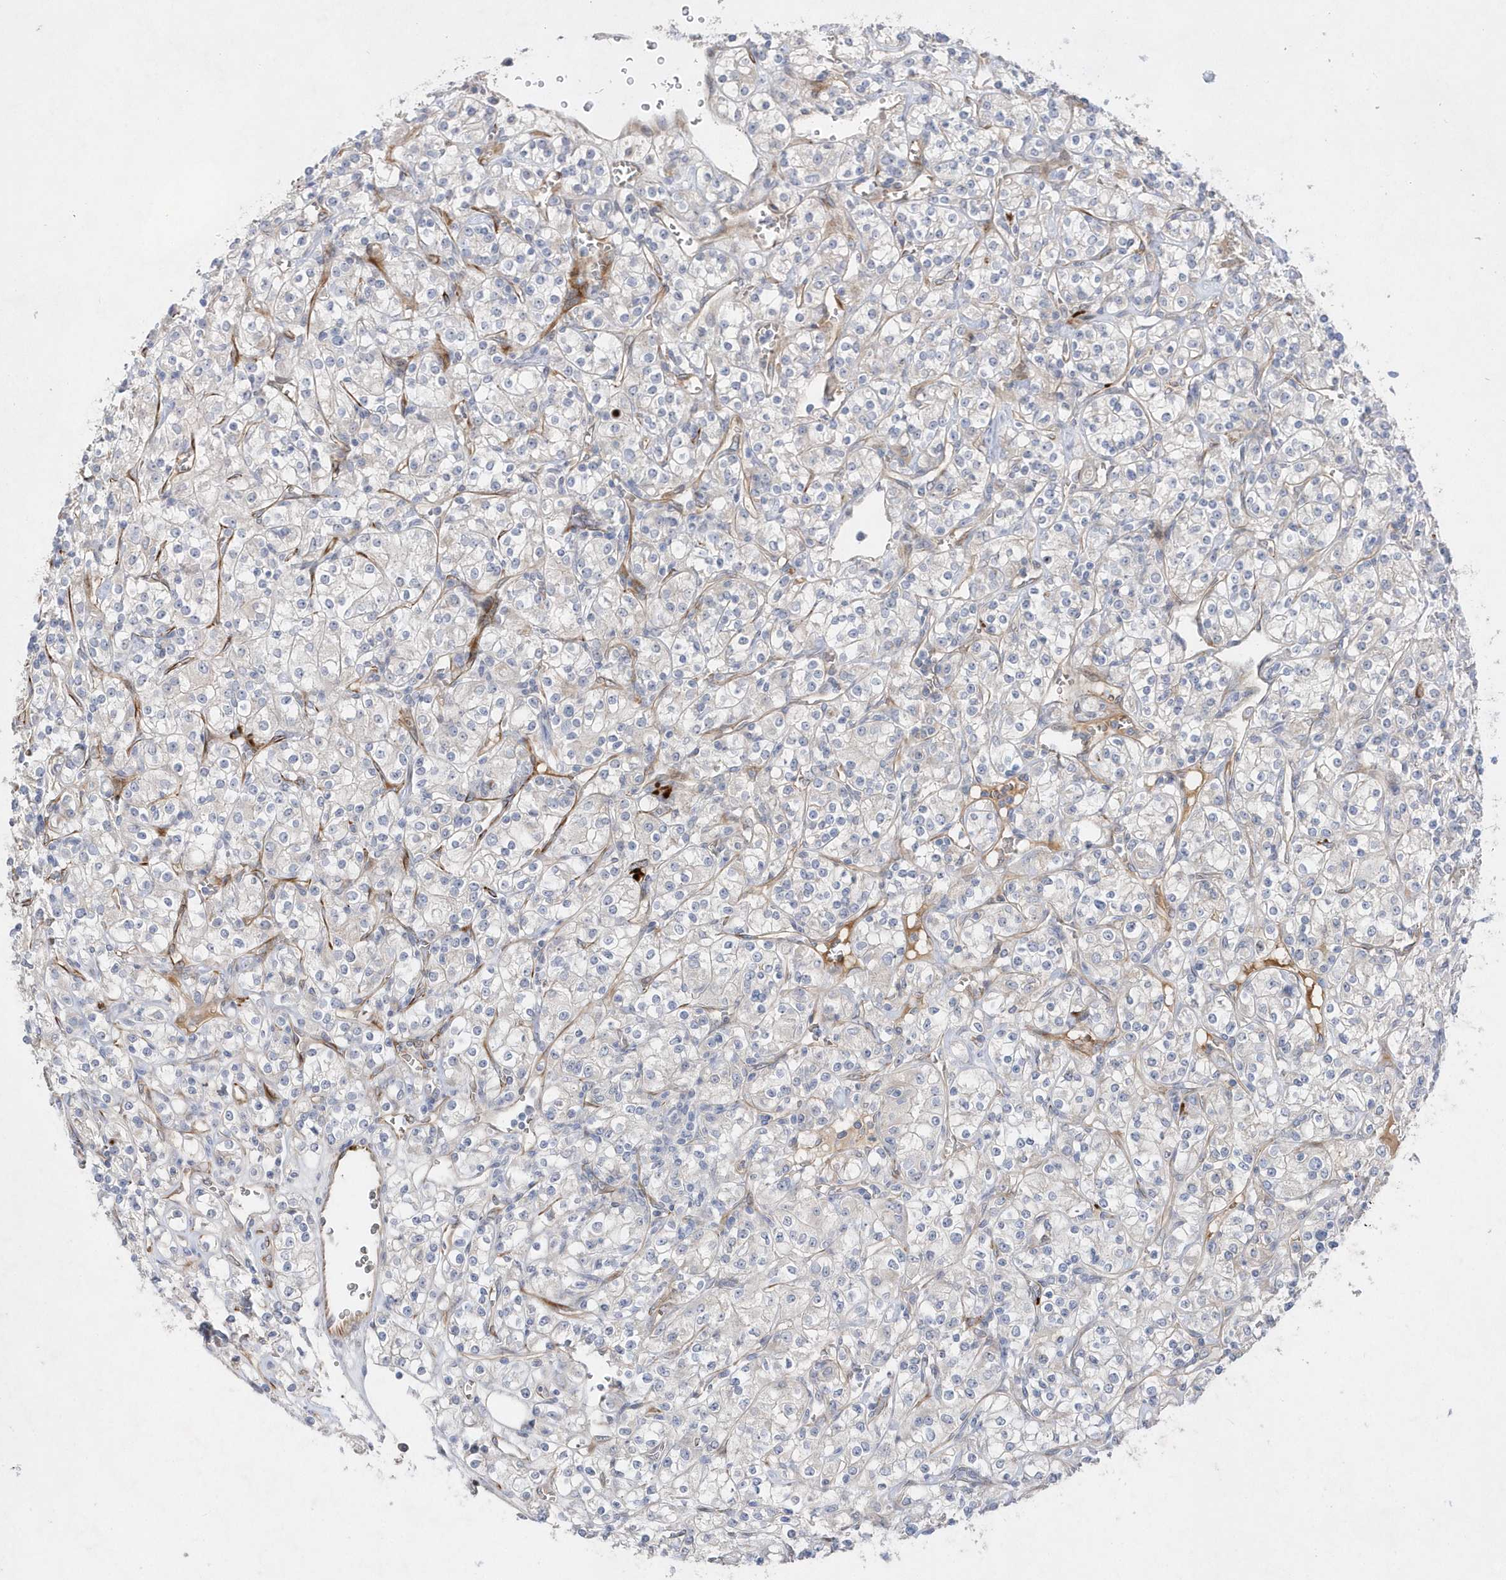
{"staining": {"intensity": "negative", "quantity": "none", "location": "none"}, "tissue": "renal cancer", "cell_type": "Tumor cells", "image_type": "cancer", "snomed": [{"axis": "morphology", "description": "Adenocarcinoma, NOS"}, {"axis": "topography", "description": "Kidney"}], "caption": "High magnification brightfield microscopy of renal cancer stained with DAB (brown) and counterstained with hematoxylin (blue): tumor cells show no significant staining.", "gene": "TMEM132B", "patient": {"sex": "male", "age": 77}}